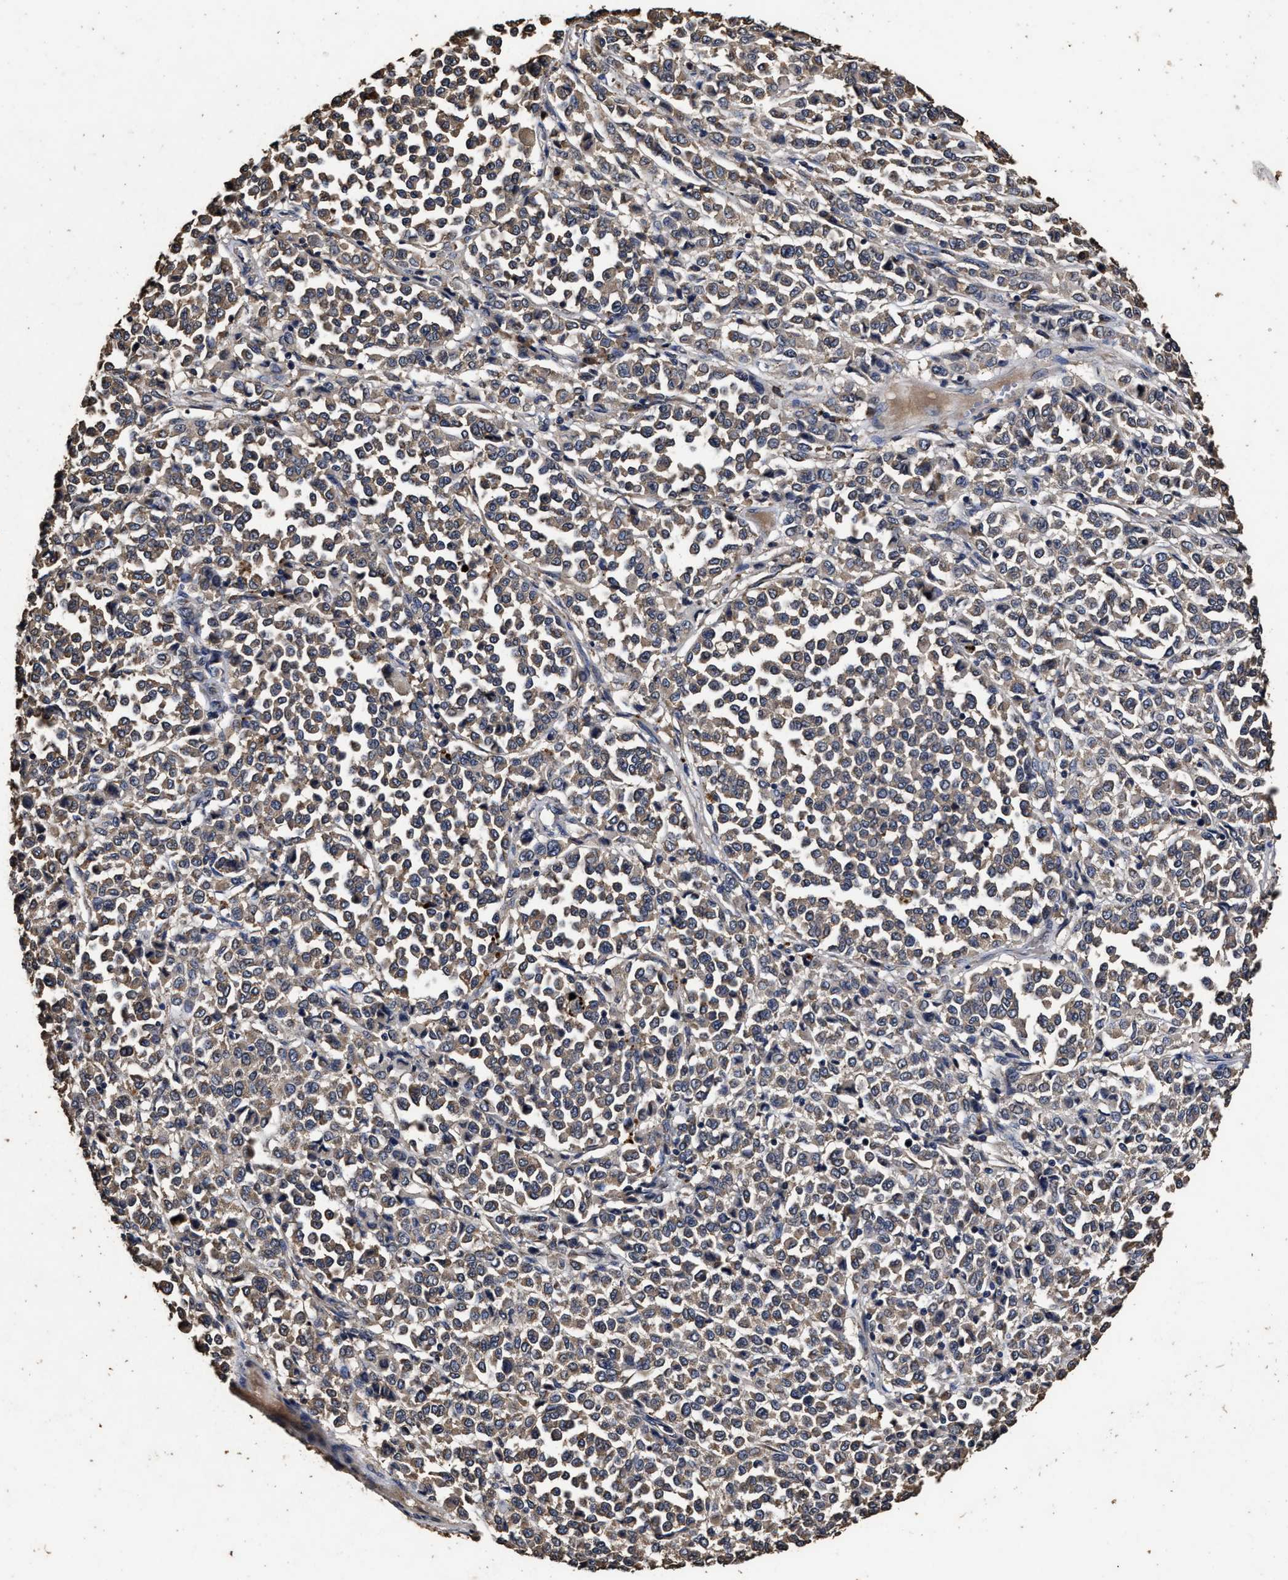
{"staining": {"intensity": "weak", "quantity": ">75%", "location": "cytoplasmic/membranous"}, "tissue": "melanoma", "cell_type": "Tumor cells", "image_type": "cancer", "snomed": [{"axis": "morphology", "description": "Malignant melanoma, Metastatic site"}, {"axis": "topography", "description": "Pancreas"}], "caption": "Immunohistochemistry (IHC) micrograph of neoplastic tissue: human melanoma stained using immunohistochemistry (IHC) demonstrates low levels of weak protein expression localized specifically in the cytoplasmic/membranous of tumor cells, appearing as a cytoplasmic/membranous brown color.", "gene": "PPM1K", "patient": {"sex": "female", "age": 30}}